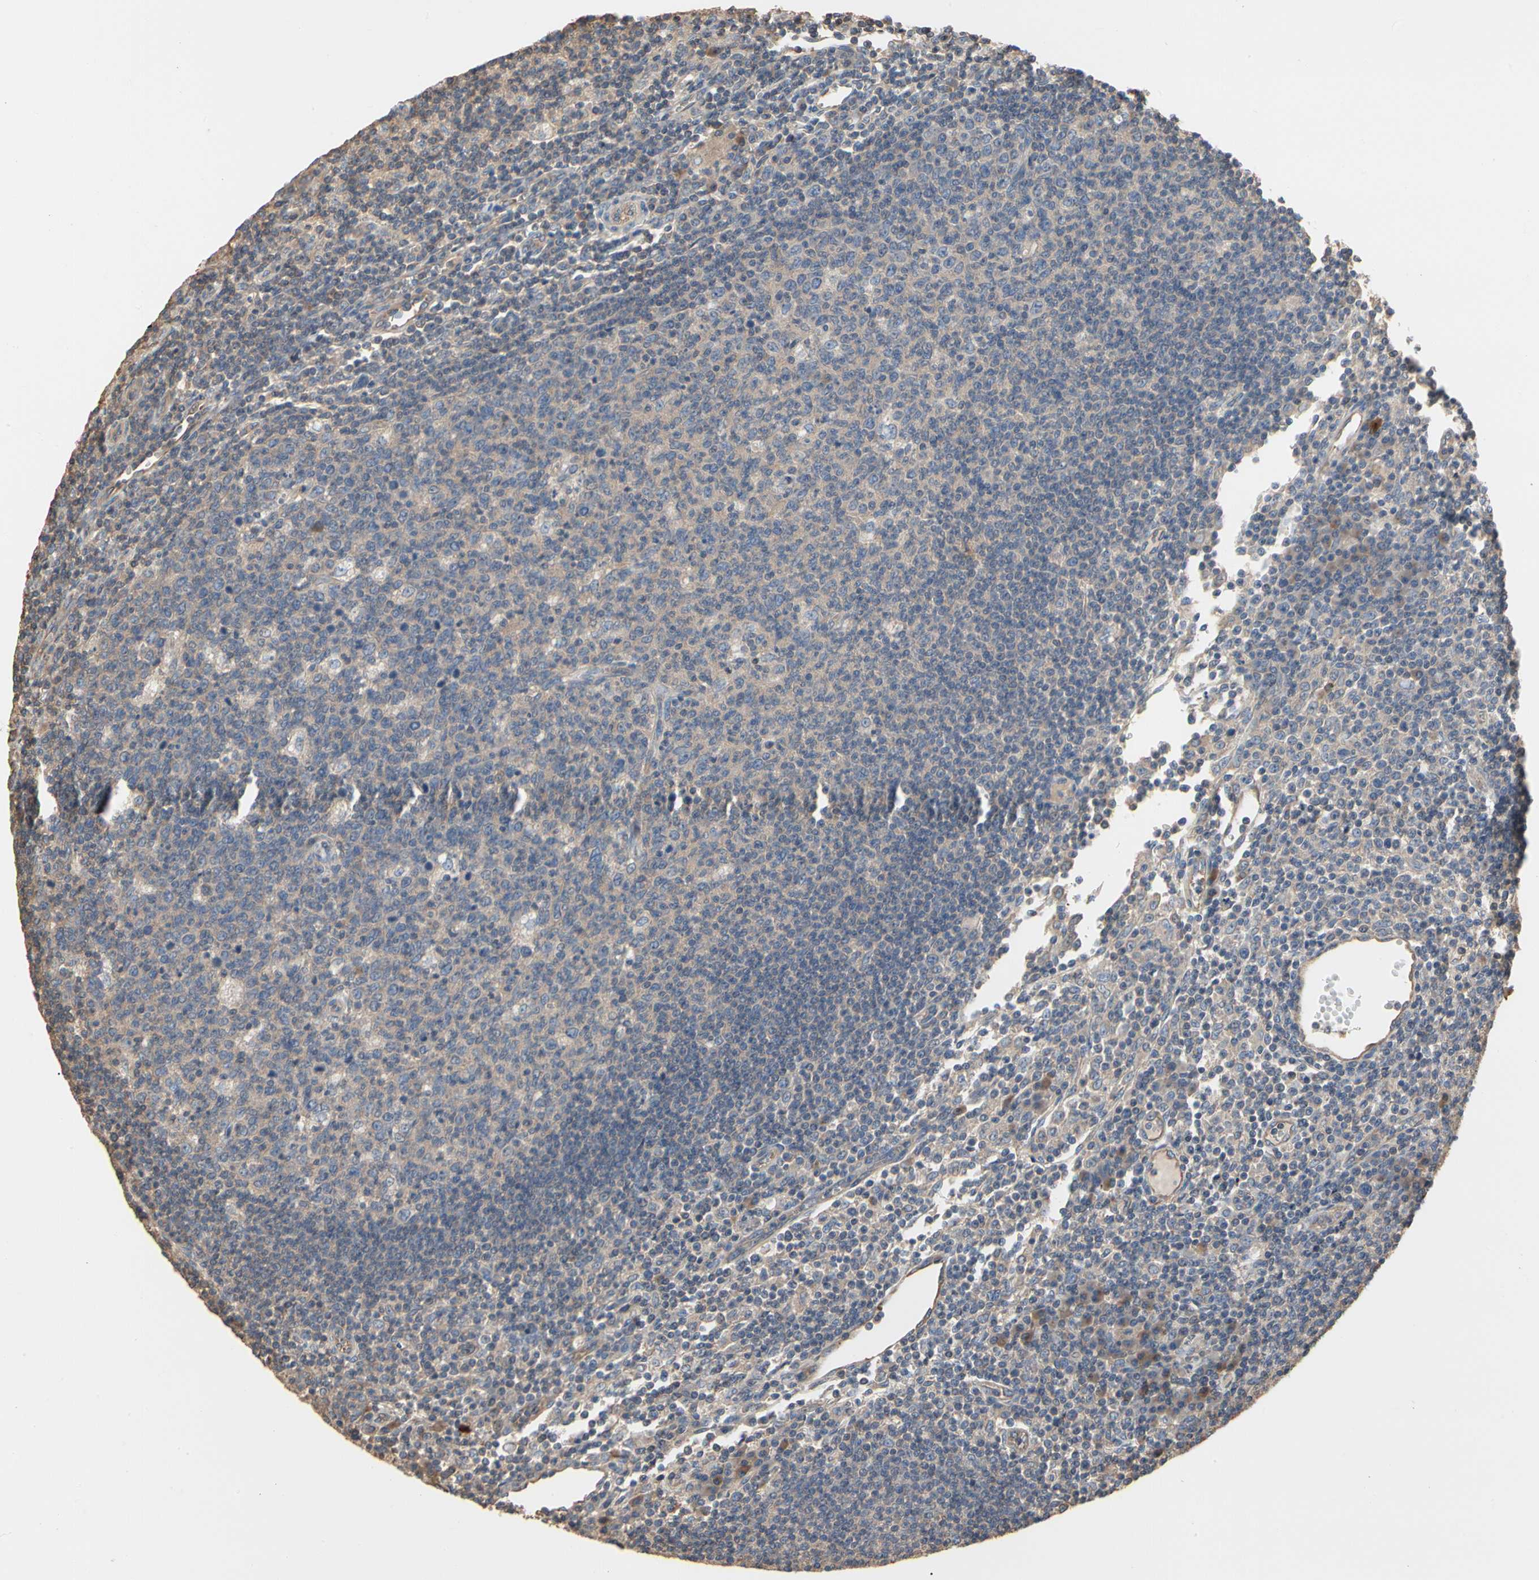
{"staining": {"intensity": "weak", "quantity": ">75%", "location": "cytoplasmic/membranous"}, "tissue": "lymph node", "cell_type": "Germinal center cells", "image_type": "normal", "snomed": [{"axis": "morphology", "description": "Normal tissue, NOS"}, {"axis": "morphology", "description": "Inflammation, NOS"}, {"axis": "topography", "description": "Lymph node"}], "caption": "Immunohistochemistry (IHC) photomicrograph of benign human lymph node stained for a protein (brown), which demonstrates low levels of weak cytoplasmic/membranous positivity in about >75% of germinal center cells.", "gene": "PDZK1", "patient": {"sex": "male", "age": 55}}